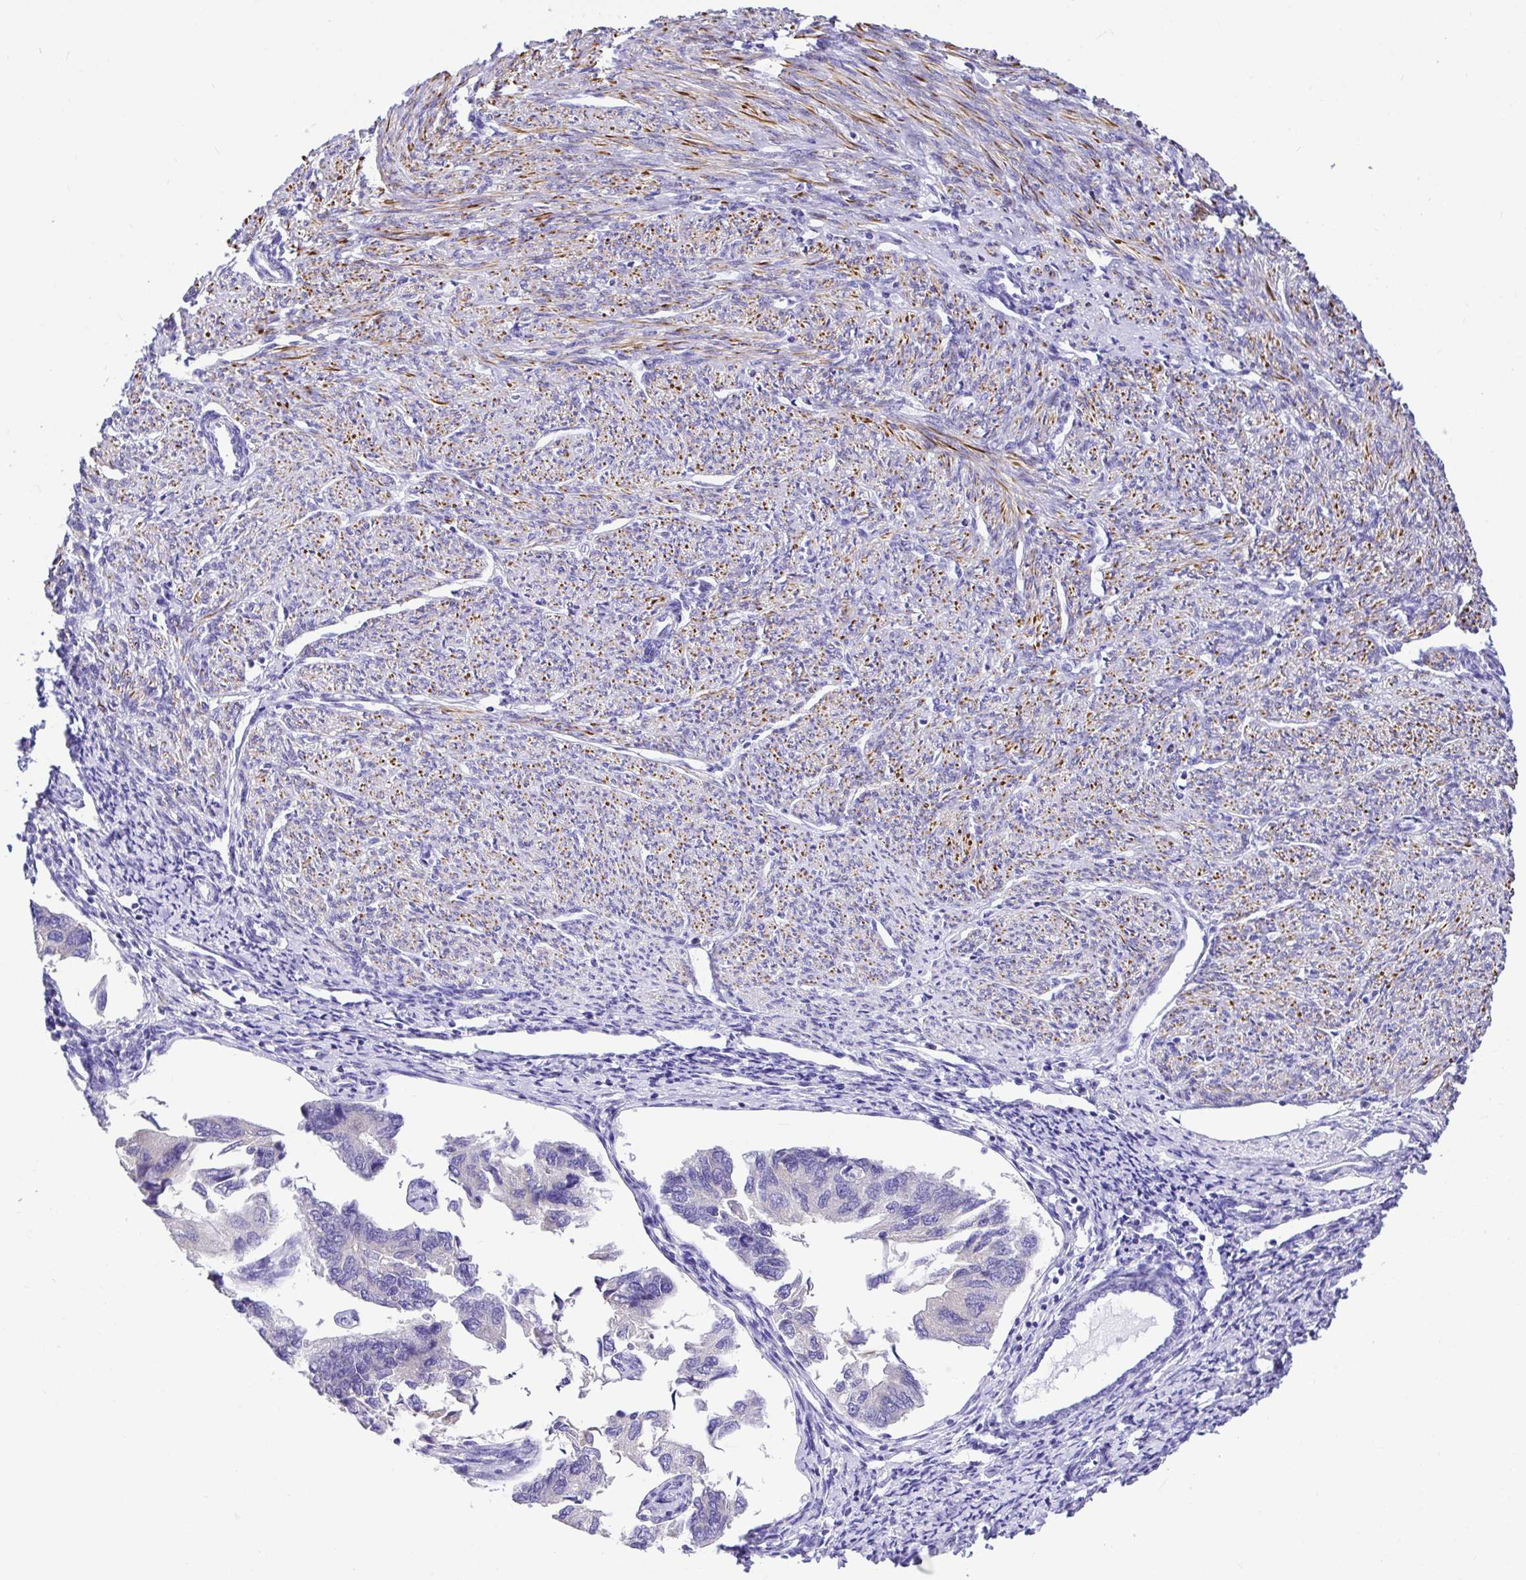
{"staining": {"intensity": "negative", "quantity": "none", "location": "none"}, "tissue": "endometrial cancer", "cell_type": "Tumor cells", "image_type": "cancer", "snomed": [{"axis": "morphology", "description": "Carcinoma, NOS"}, {"axis": "topography", "description": "Uterus"}], "caption": "High power microscopy photomicrograph of an immunohistochemistry (IHC) photomicrograph of carcinoma (endometrial), revealing no significant expression in tumor cells. Brightfield microscopy of IHC stained with DAB (3,3'-diaminobenzidine) (brown) and hematoxylin (blue), captured at high magnification.", "gene": "BACE2", "patient": {"sex": "female", "age": 76}}